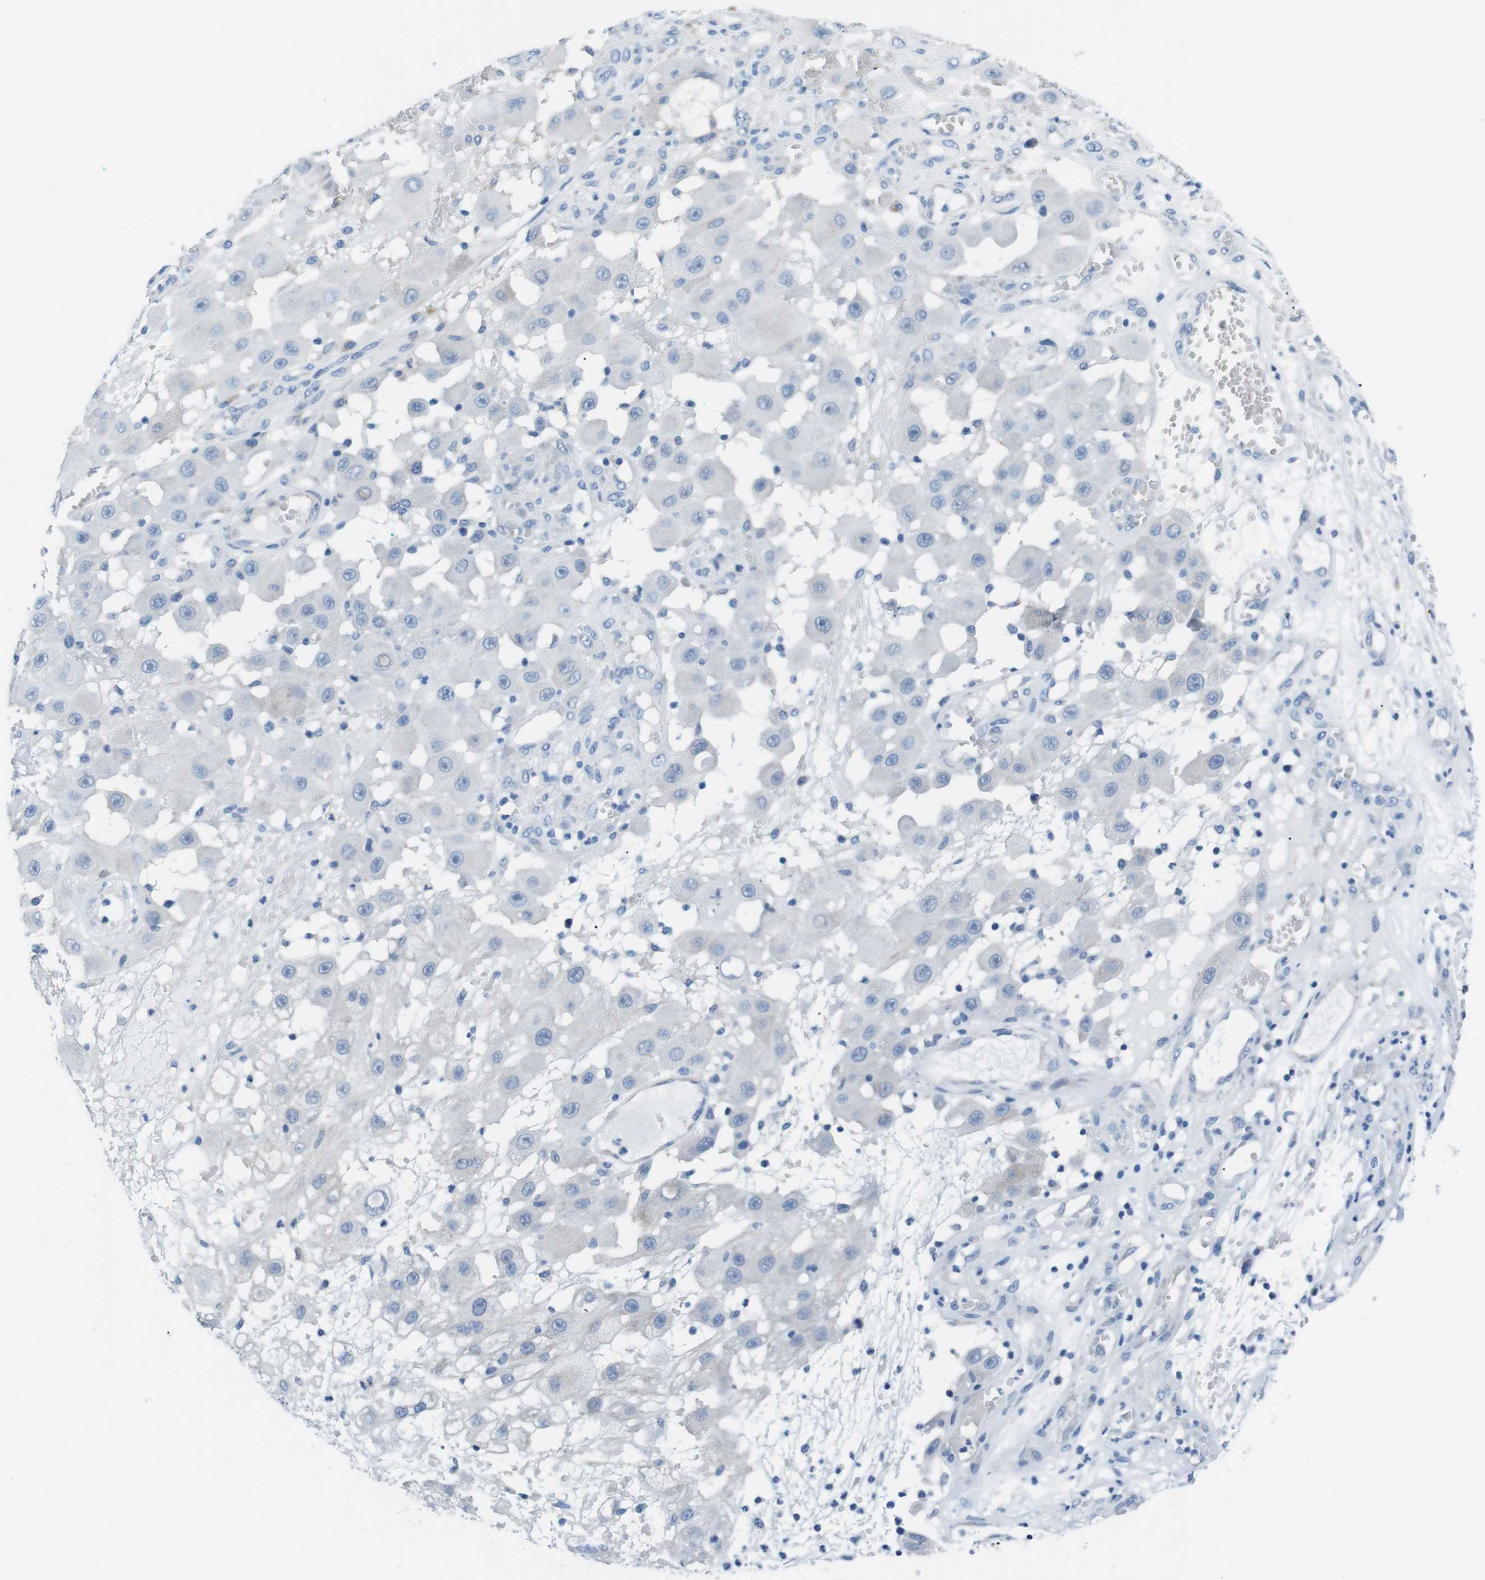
{"staining": {"intensity": "negative", "quantity": "none", "location": "none"}, "tissue": "melanoma", "cell_type": "Tumor cells", "image_type": "cancer", "snomed": [{"axis": "morphology", "description": "Malignant melanoma, NOS"}, {"axis": "topography", "description": "Skin"}], "caption": "The image exhibits no significant positivity in tumor cells of malignant melanoma.", "gene": "MUC2", "patient": {"sex": "female", "age": 81}}